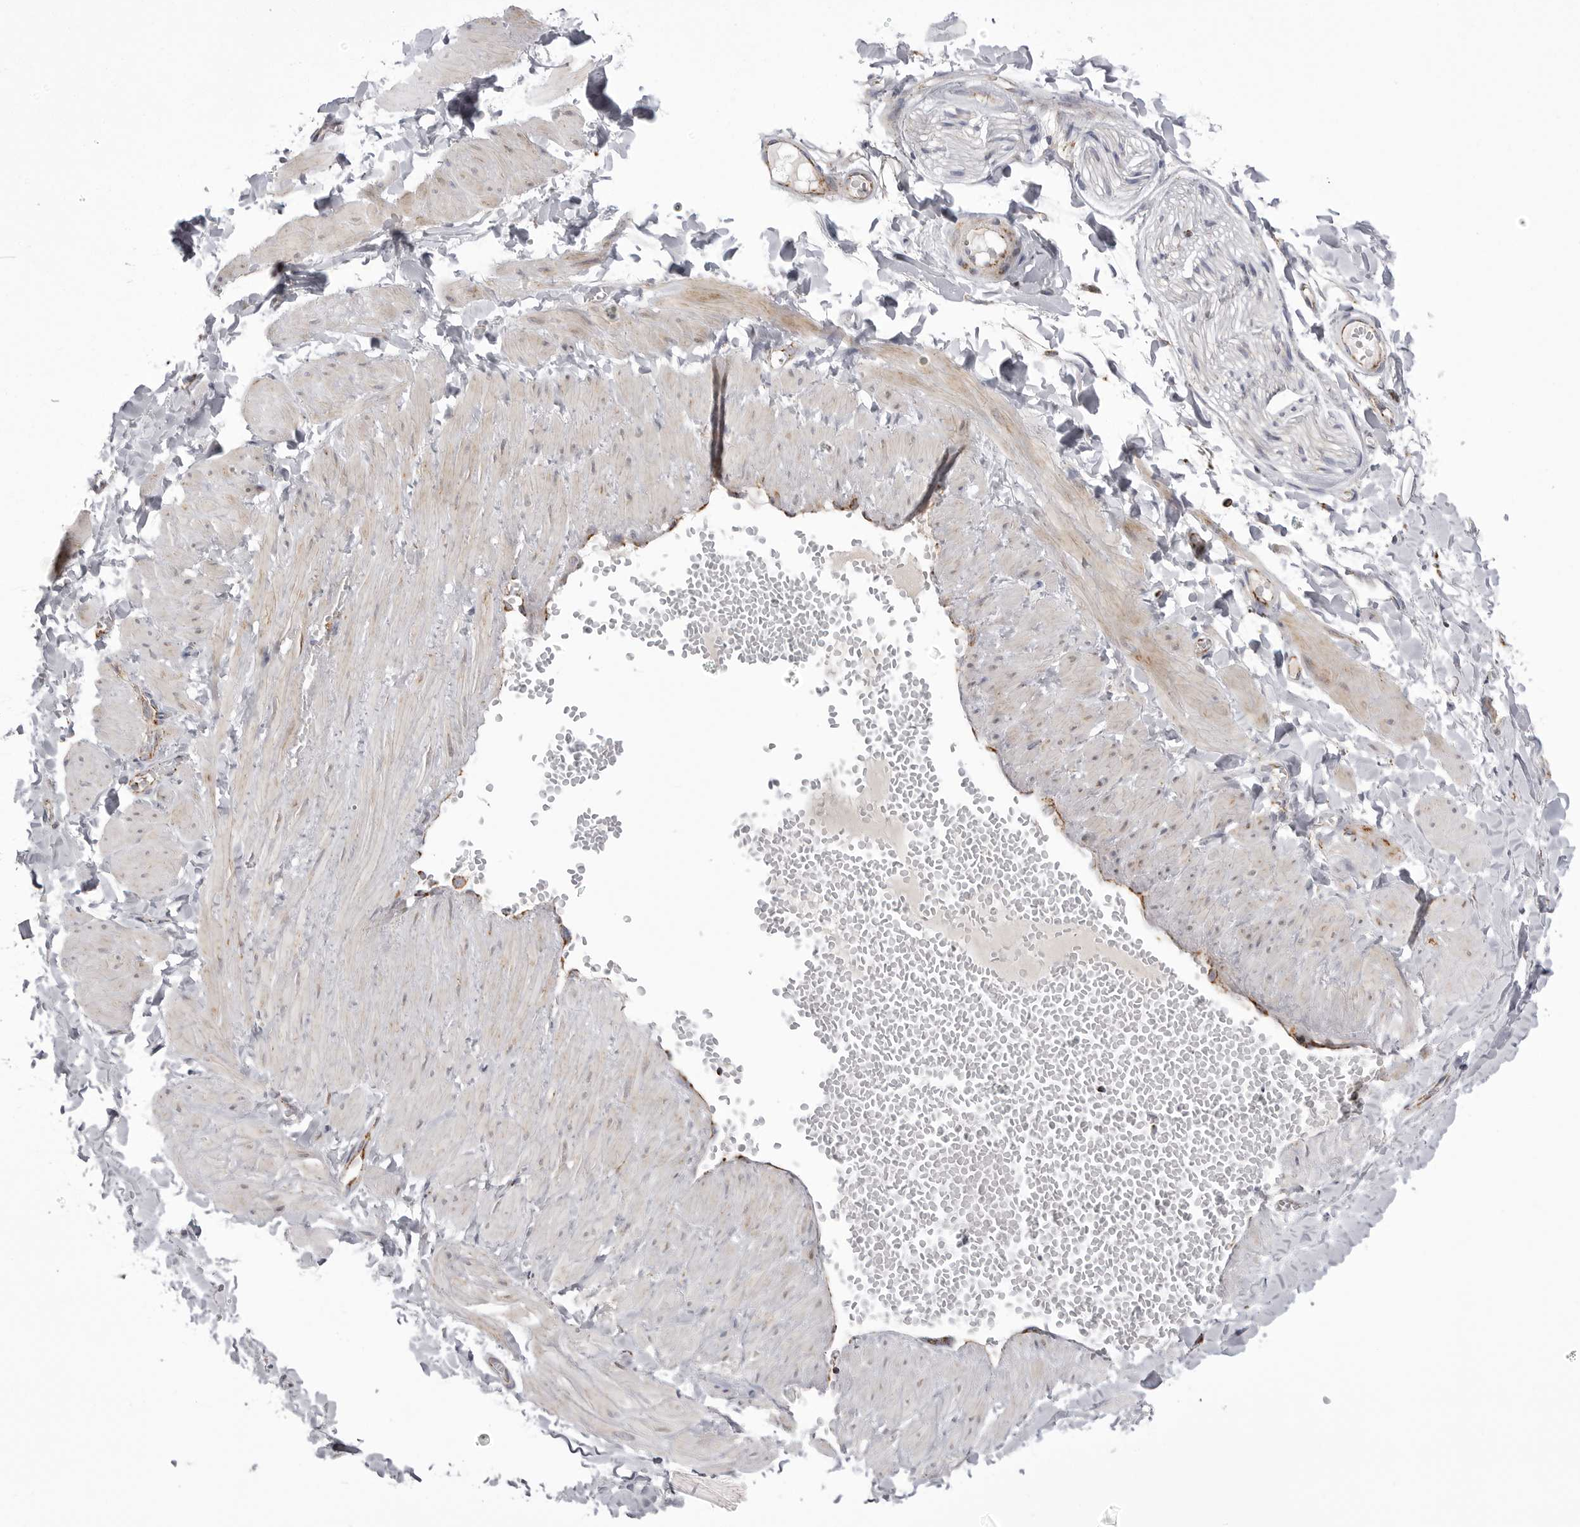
{"staining": {"intensity": "weak", "quantity": ">75%", "location": "cytoplasmic/membranous"}, "tissue": "adipose tissue", "cell_type": "Adipocytes", "image_type": "normal", "snomed": [{"axis": "morphology", "description": "Normal tissue, NOS"}, {"axis": "topography", "description": "Adipose tissue"}, {"axis": "topography", "description": "Vascular tissue"}, {"axis": "topography", "description": "Peripheral nerve tissue"}], "caption": "Weak cytoplasmic/membranous staining is identified in about >75% of adipocytes in normal adipose tissue.", "gene": "TUFM", "patient": {"sex": "male", "age": 25}}